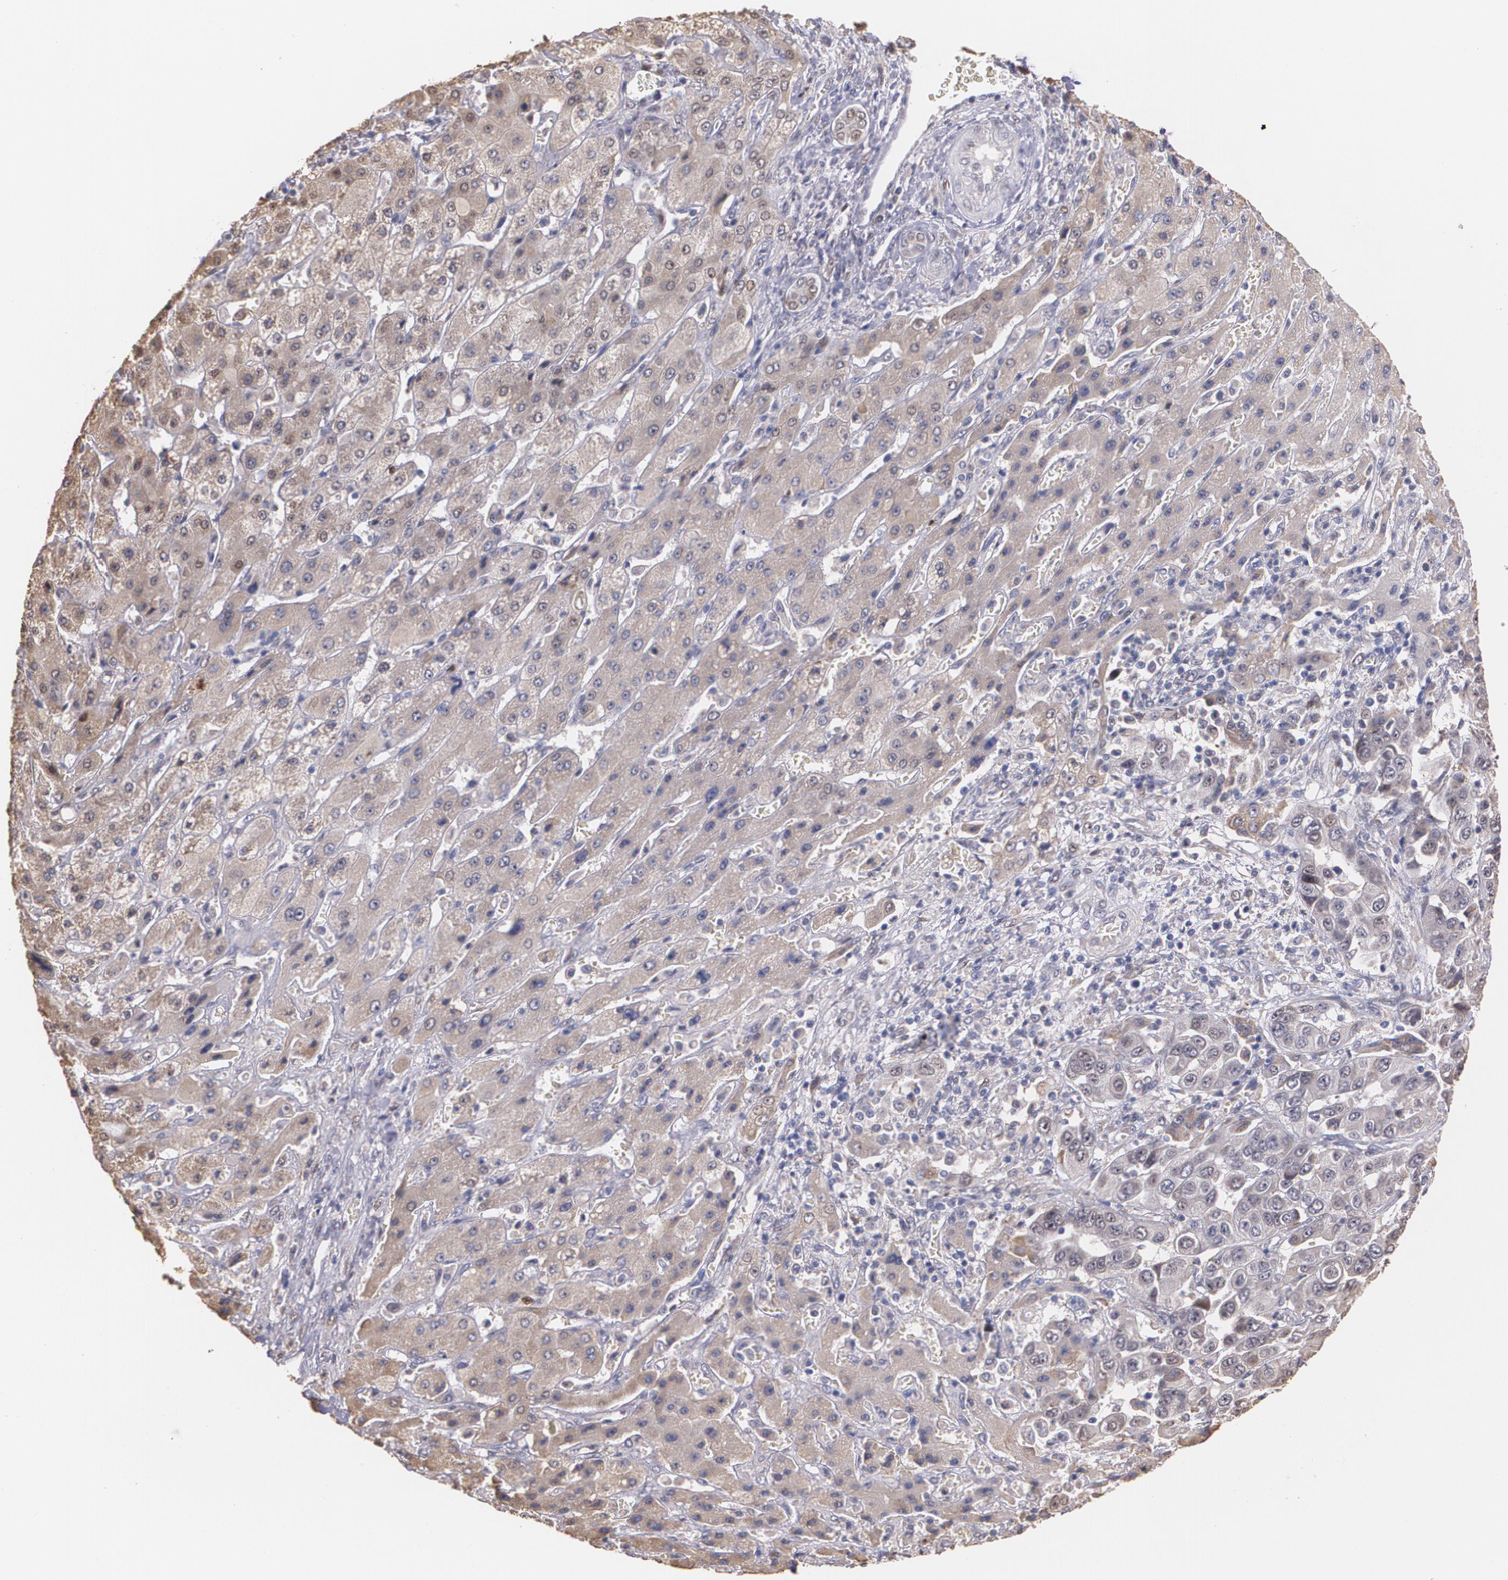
{"staining": {"intensity": "moderate", "quantity": ">75%", "location": "cytoplasmic/membranous"}, "tissue": "liver cancer", "cell_type": "Tumor cells", "image_type": "cancer", "snomed": [{"axis": "morphology", "description": "Cholangiocarcinoma"}, {"axis": "topography", "description": "Liver"}], "caption": "Cholangiocarcinoma (liver) stained for a protein (brown) reveals moderate cytoplasmic/membranous positive expression in about >75% of tumor cells.", "gene": "ATF3", "patient": {"sex": "female", "age": 52}}